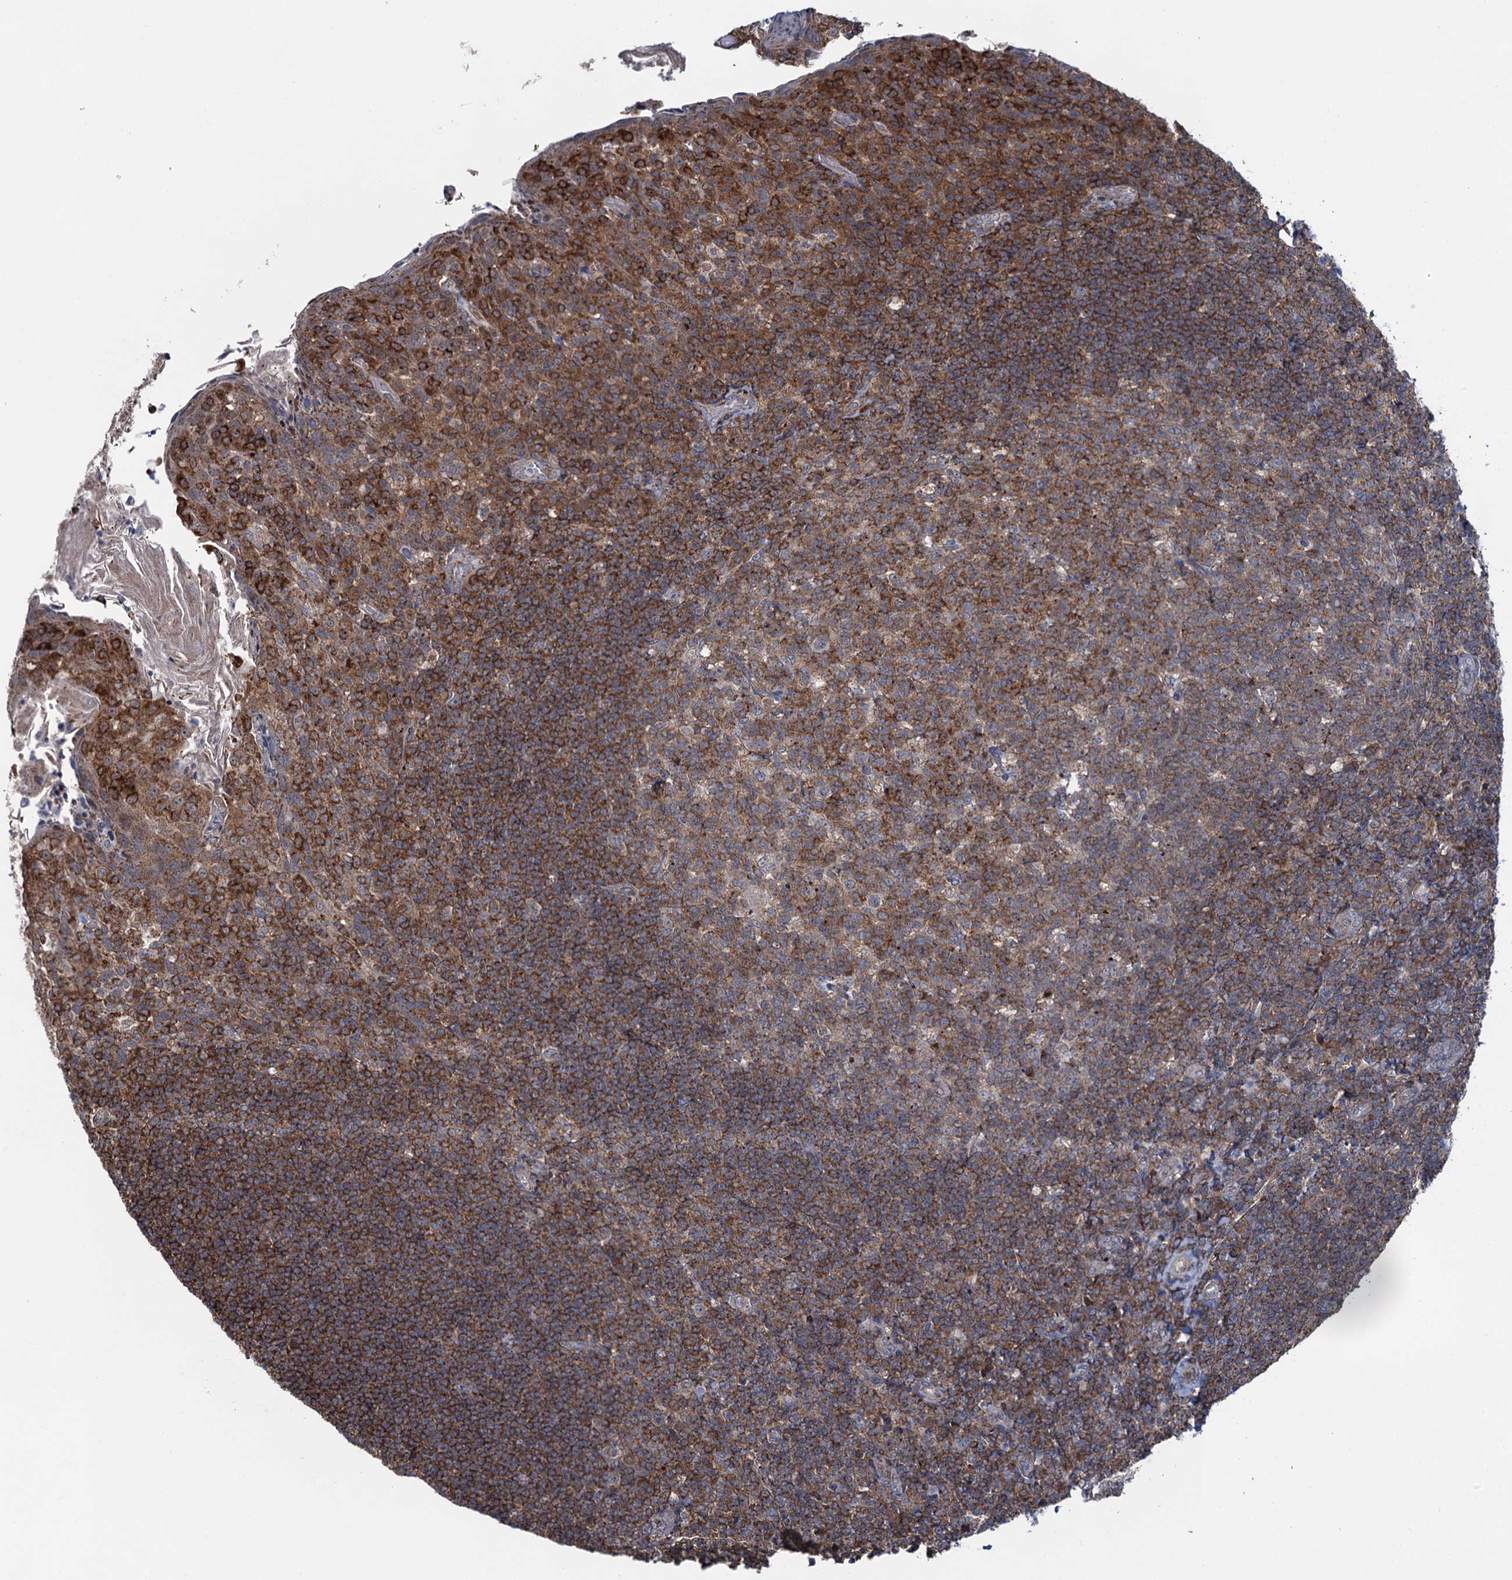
{"staining": {"intensity": "moderate", "quantity": ">75%", "location": "cytoplasmic/membranous"}, "tissue": "tonsil", "cell_type": "Germinal center cells", "image_type": "normal", "snomed": [{"axis": "morphology", "description": "Normal tissue, NOS"}, {"axis": "topography", "description": "Tonsil"}], "caption": "A micrograph of human tonsil stained for a protein exhibits moderate cytoplasmic/membranous brown staining in germinal center cells.", "gene": "CCDC102A", "patient": {"sex": "female", "age": 10}}